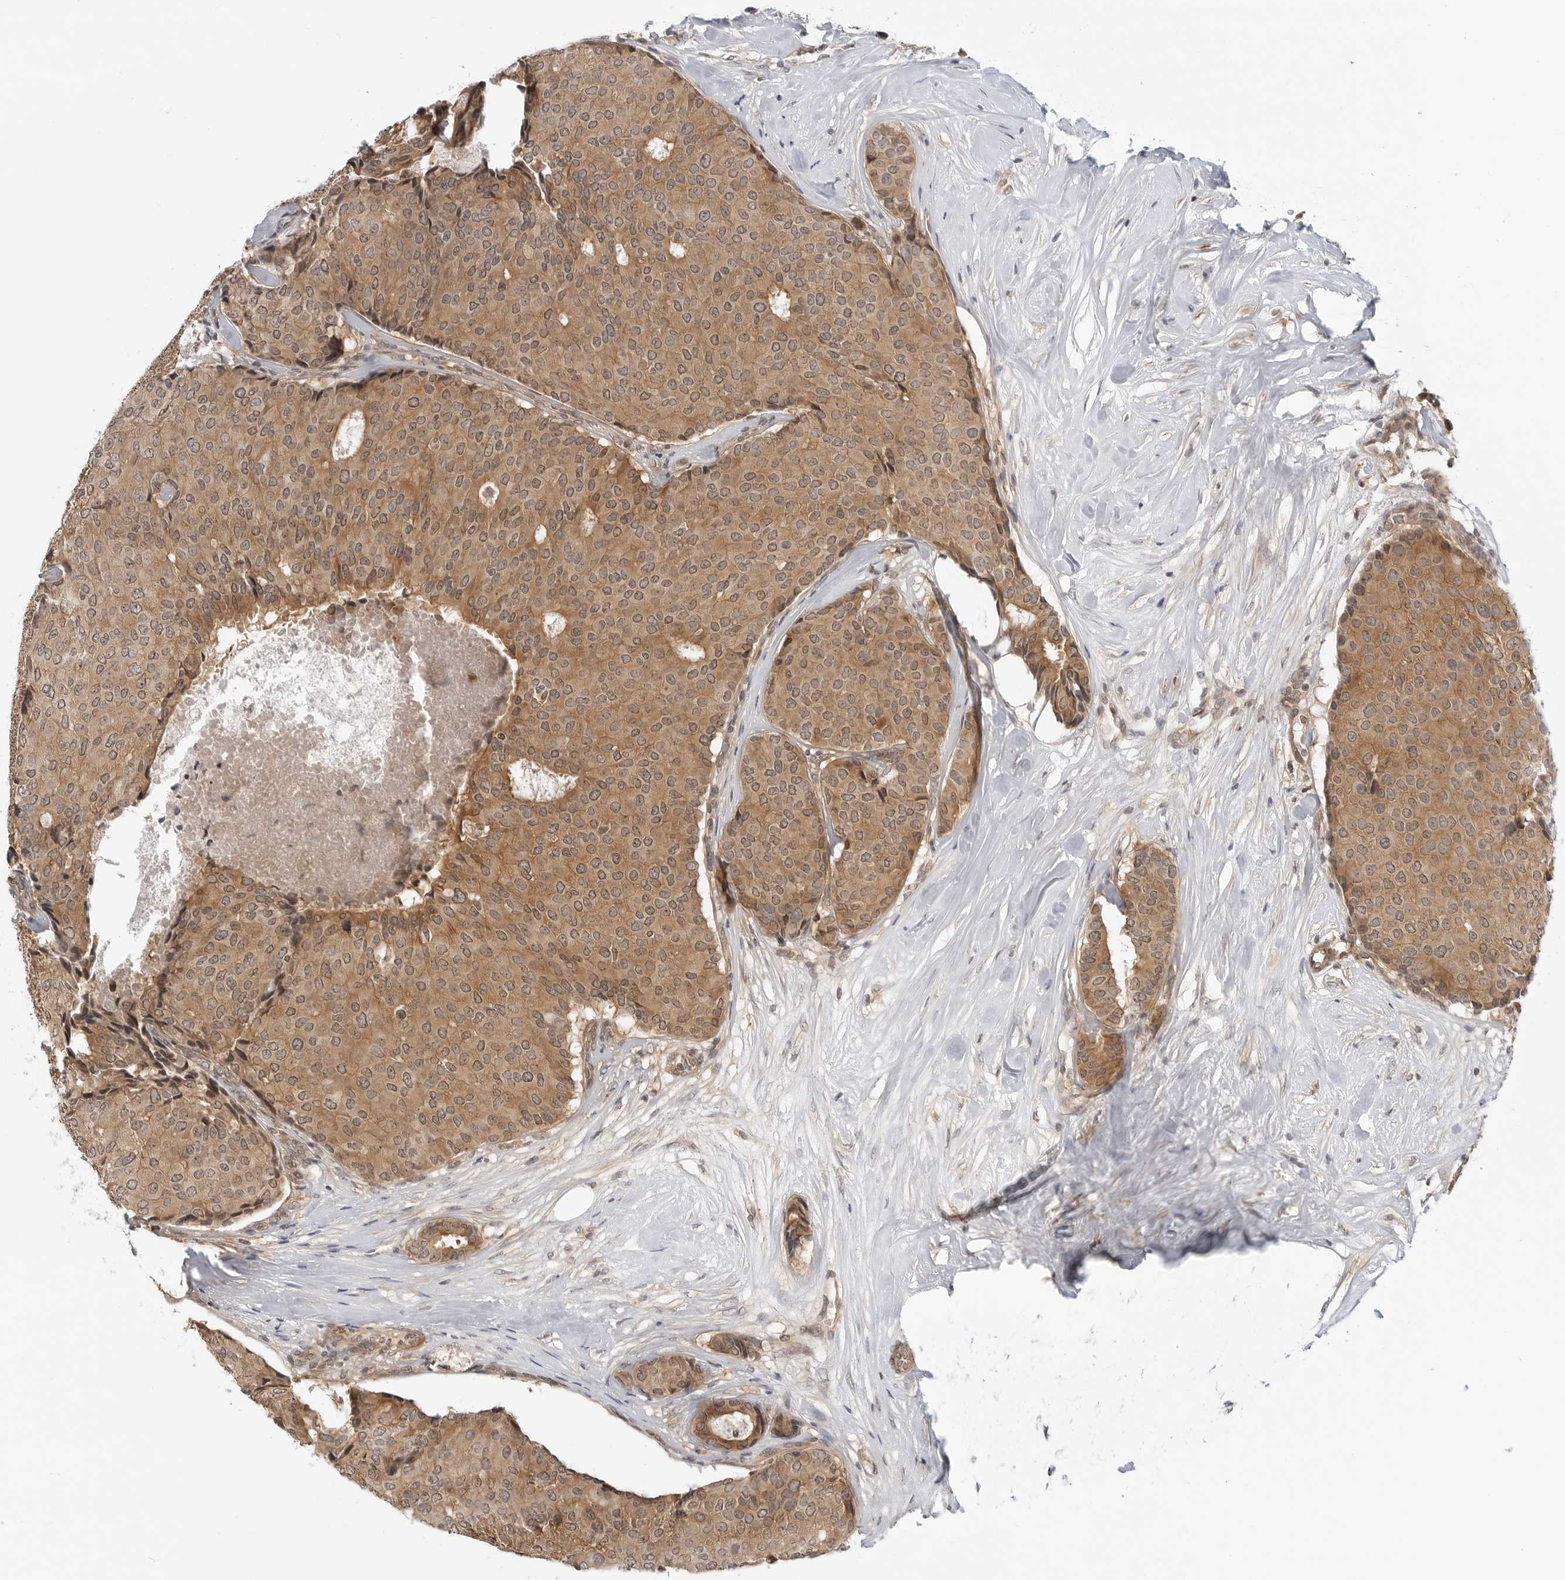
{"staining": {"intensity": "moderate", "quantity": ">75%", "location": "cytoplasmic/membranous,nuclear"}, "tissue": "breast cancer", "cell_type": "Tumor cells", "image_type": "cancer", "snomed": [{"axis": "morphology", "description": "Duct carcinoma"}, {"axis": "topography", "description": "Breast"}], "caption": "IHC histopathology image of neoplastic tissue: human breast cancer stained using immunohistochemistry exhibits medium levels of moderate protein expression localized specifically in the cytoplasmic/membranous and nuclear of tumor cells, appearing as a cytoplasmic/membranous and nuclear brown color.", "gene": "MAP2K5", "patient": {"sex": "female", "age": 75}}